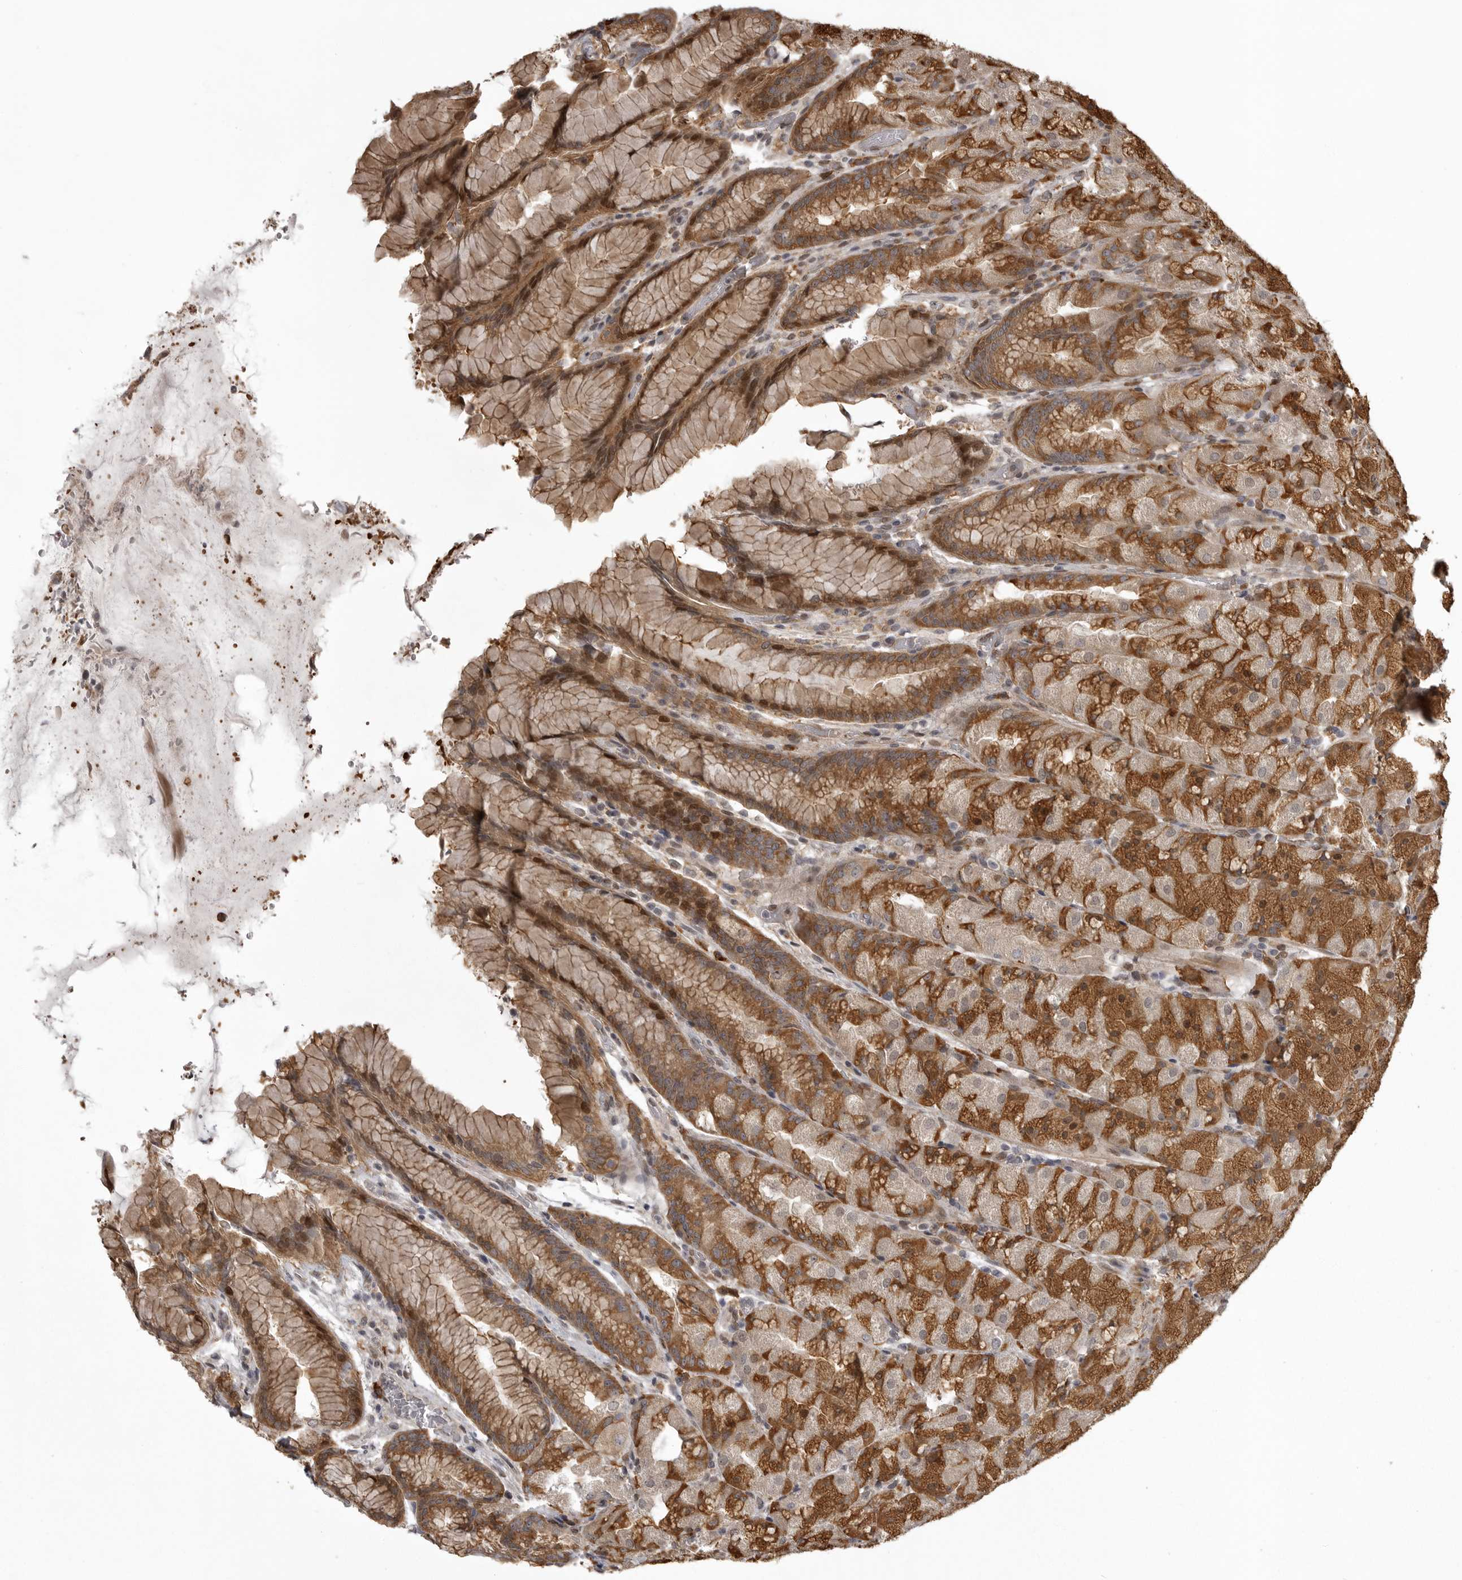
{"staining": {"intensity": "strong", "quantity": "25%-75%", "location": "cytoplasmic/membranous,nuclear"}, "tissue": "stomach", "cell_type": "Glandular cells", "image_type": "normal", "snomed": [{"axis": "morphology", "description": "Normal tissue, NOS"}, {"axis": "topography", "description": "Stomach, upper"}, {"axis": "topography", "description": "Stomach"}], "caption": "Approximately 25%-75% of glandular cells in normal human stomach display strong cytoplasmic/membranous,nuclear protein expression as visualized by brown immunohistochemical staining.", "gene": "SNX16", "patient": {"sex": "male", "age": 48}}